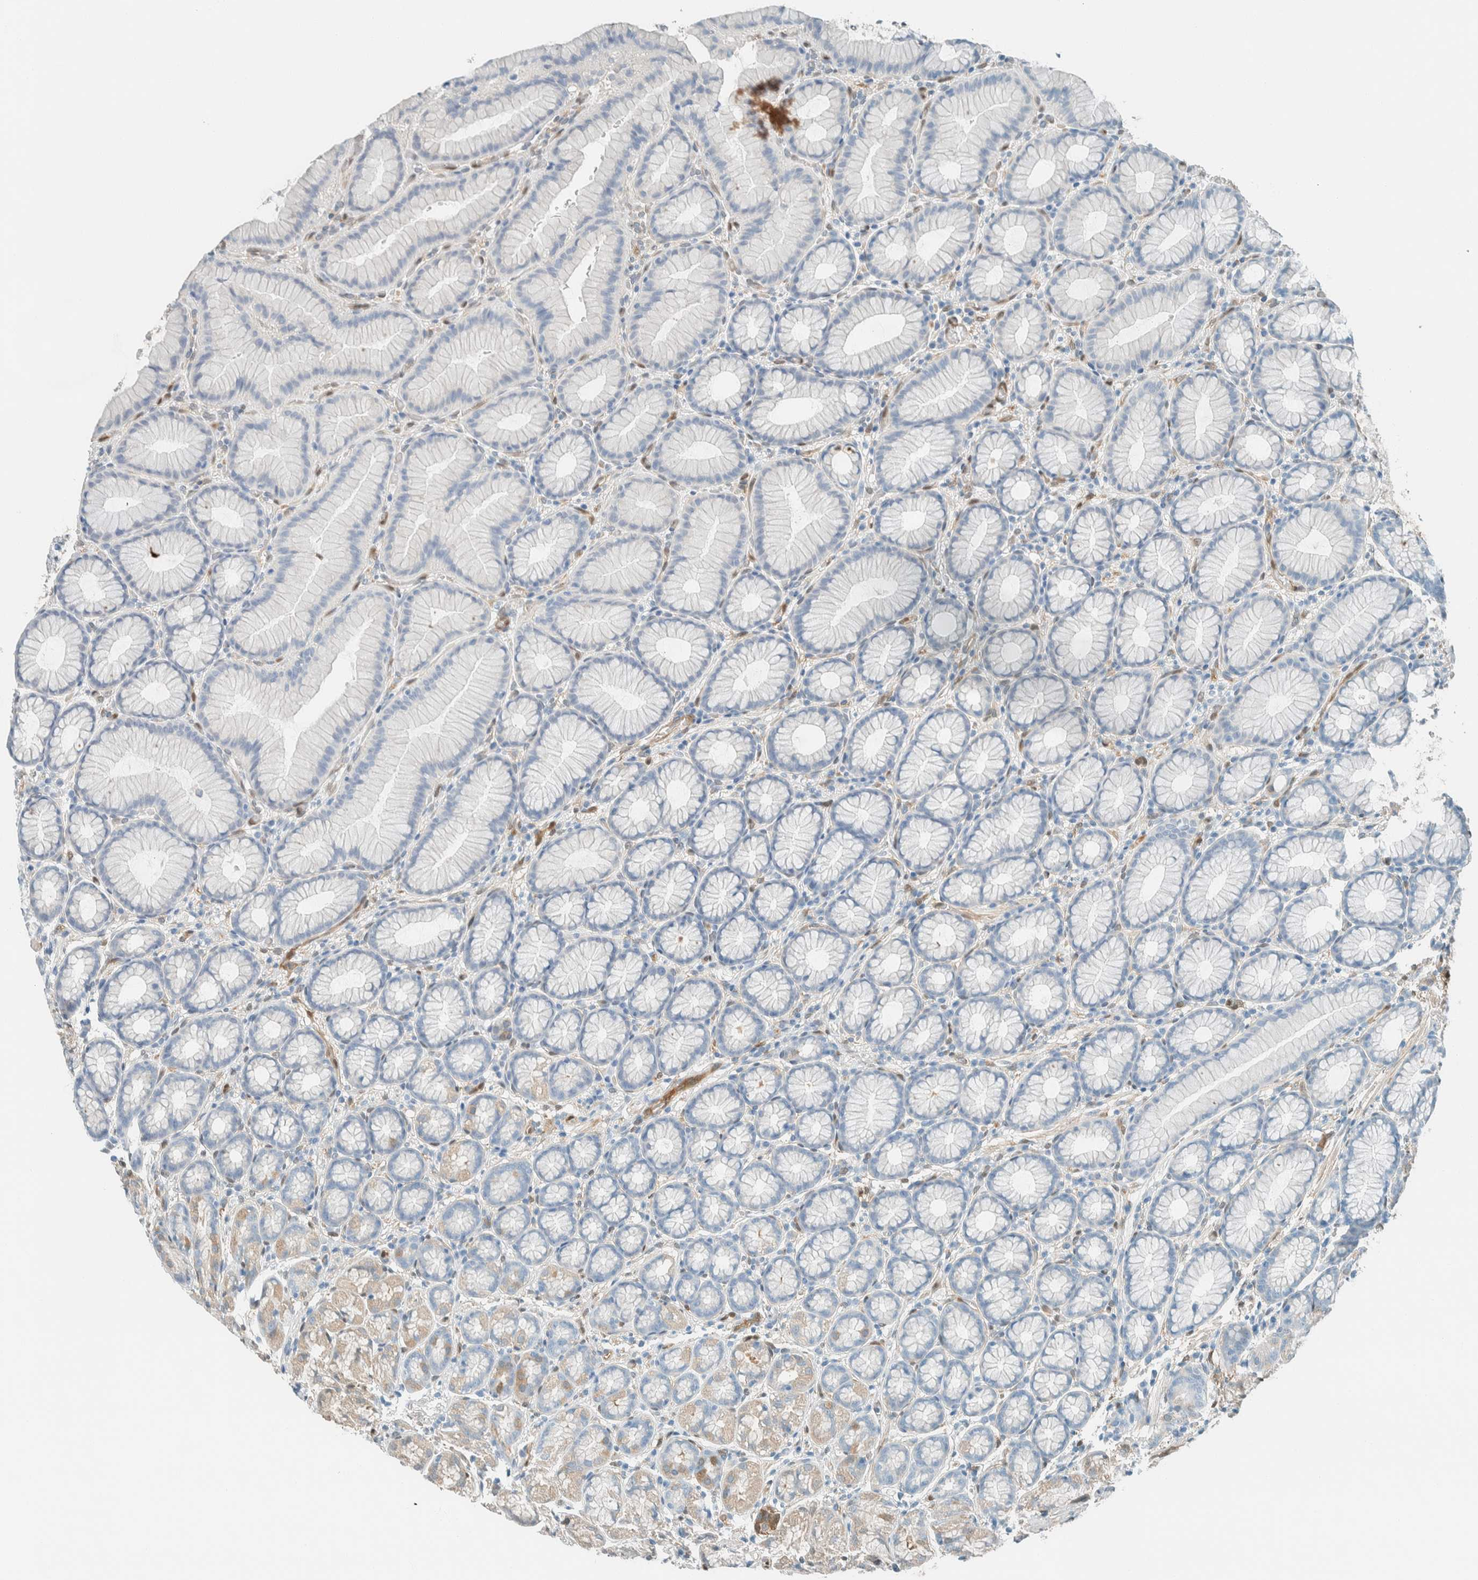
{"staining": {"intensity": "weak", "quantity": "25%-75%", "location": "cytoplasmic/membranous,nuclear"}, "tissue": "stomach", "cell_type": "Glandular cells", "image_type": "normal", "snomed": [{"axis": "morphology", "description": "Normal tissue, NOS"}, {"axis": "topography", "description": "Stomach"}], "caption": "High-power microscopy captured an immunohistochemistry (IHC) micrograph of unremarkable stomach, revealing weak cytoplasmic/membranous,nuclear expression in about 25%-75% of glandular cells.", "gene": "NXN", "patient": {"sex": "male", "age": 42}}